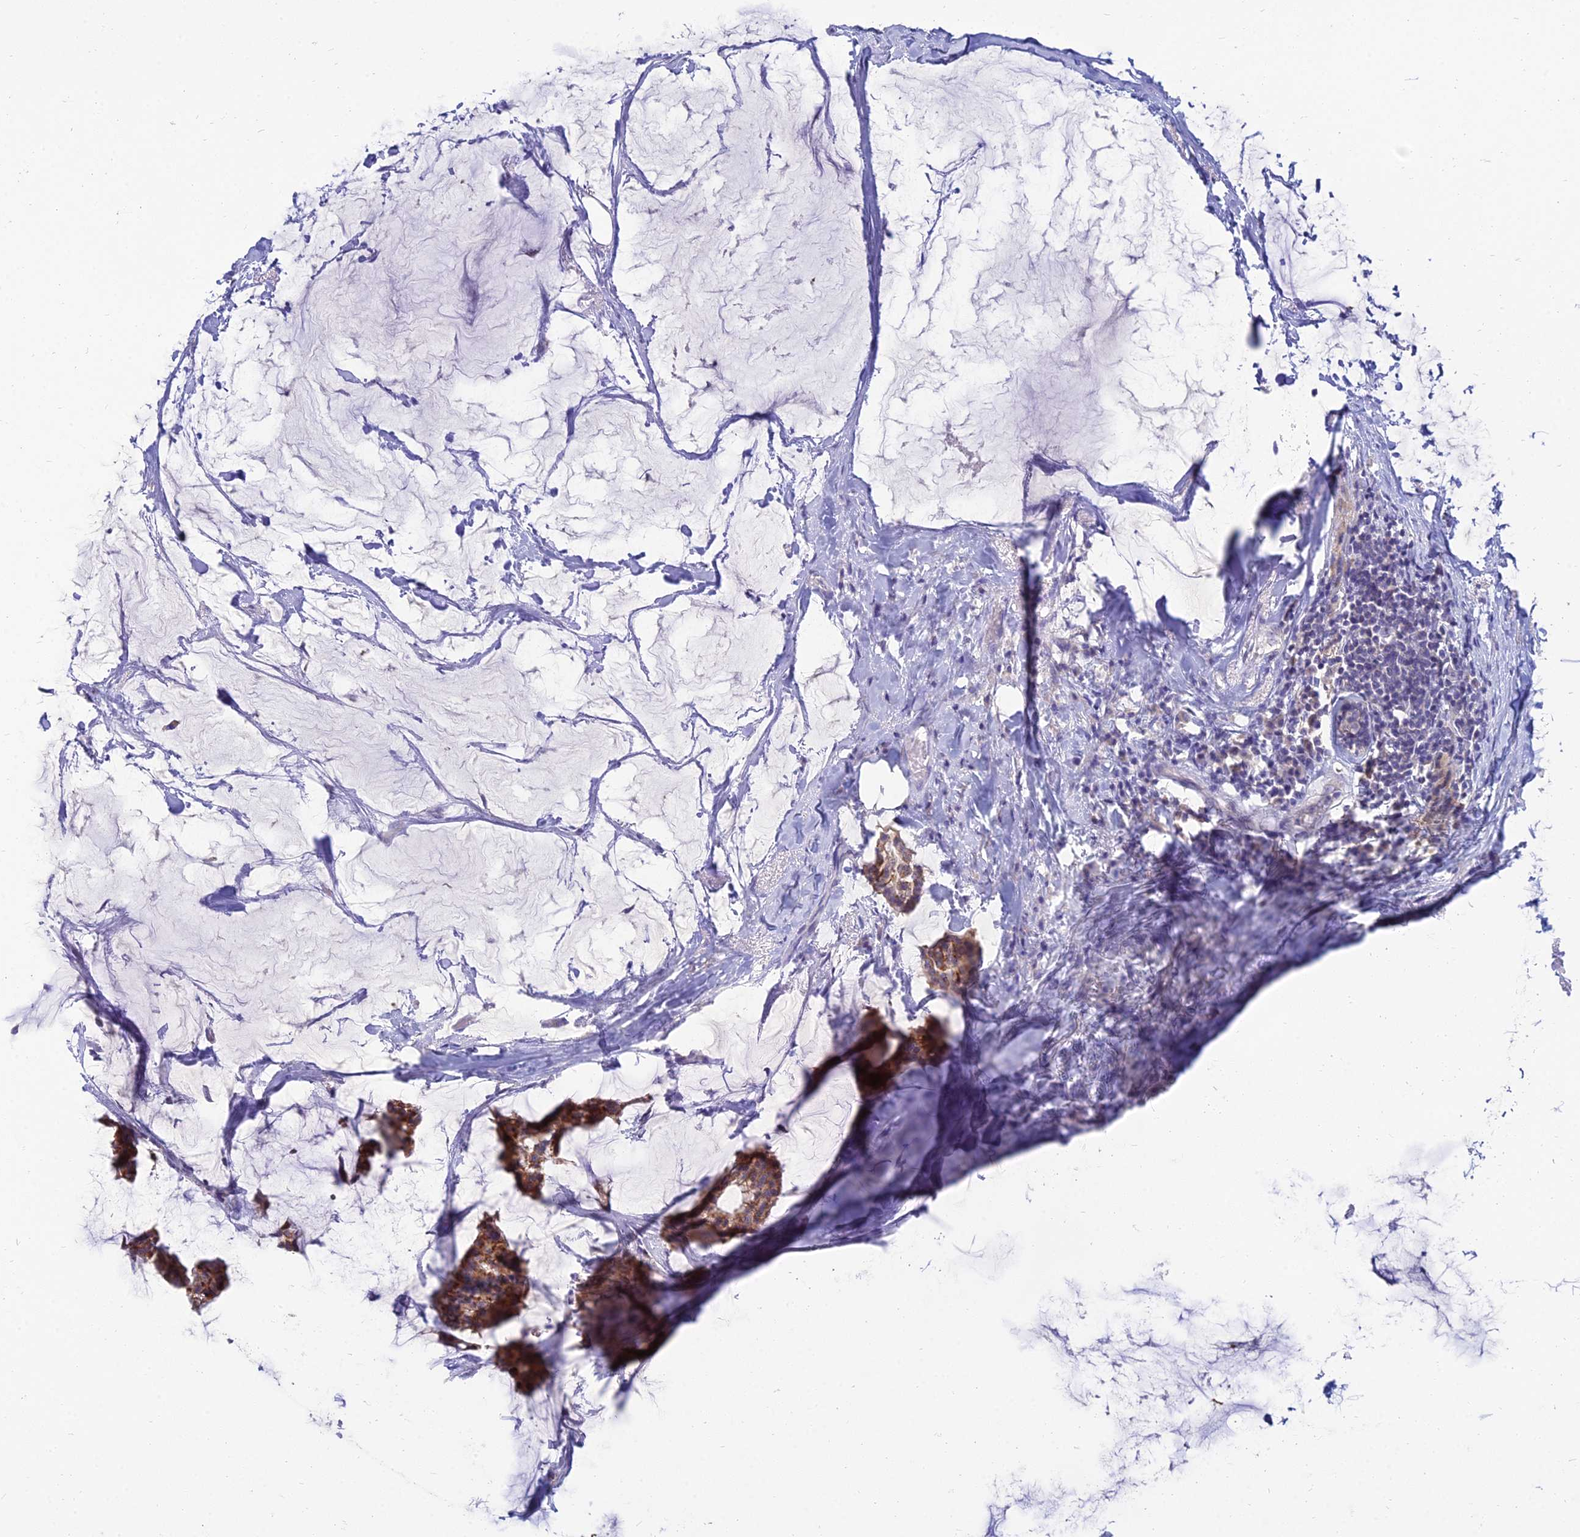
{"staining": {"intensity": "strong", "quantity": ">75%", "location": "cytoplasmic/membranous"}, "tissue": "breast cancer", "cell_type": "Tumor cells", "image_type": "cancer", "snomed": [{"axis": "morphology", "description": "Duct carcinoma"}, {"axis": "topography", "description": "Breast"}], "caption": "High-power microscopy captured an immunohistochemistry micrograph of breast infiltrating ductal carcinoma, revealing strong cytoplasmic/membranous positivity in about >75% of tumor cells.", "gene": "NPY", "patient": {"sex": "female", "age": 93}}